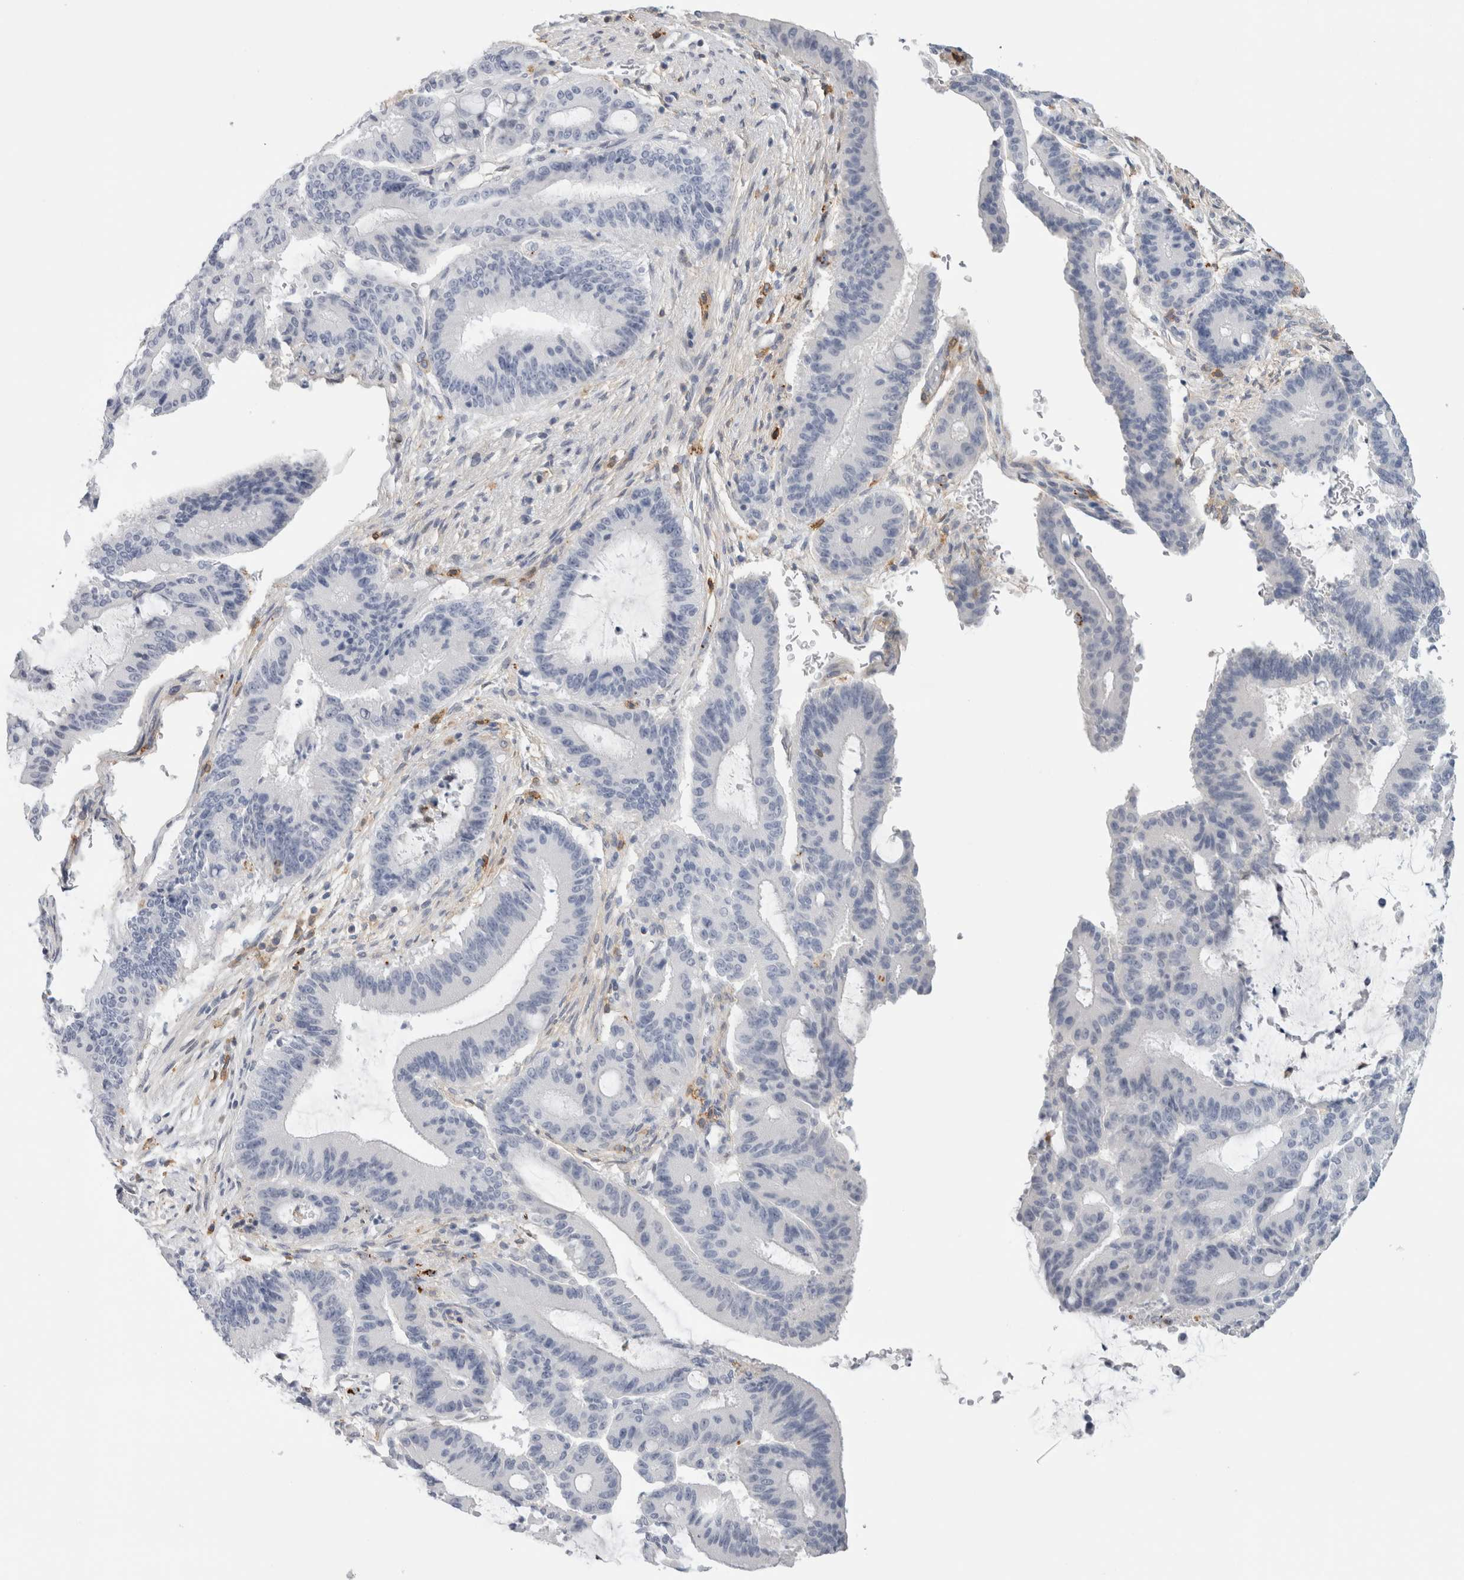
{"staining": {"intensity": "negative", "quantity": "none", "location": "none"}, "tissue": "liver cancer", "cell_type": "Tumor cells", "image_type": "cancer", "snomed": [{"axis": "morphology", "description": "Cholangiocarcinoma"}, {"axis": "topography", "description": "Liver"}], "caption": "Immunohistochemistry (IHC) micrograph of neoplastic tissue: cholangiocarcinoma (liver) stained with DAB (3,3'-diaminobenzidine) reveals no significant protein expression in tumor cells. (Stains: DAB immunohistochemistry with hematoxylin counter stain, Microscopy: brightfield microscopy at high magnification).", "gene": "P2RY2", "patient": {"sex": "female", "age": 73}}